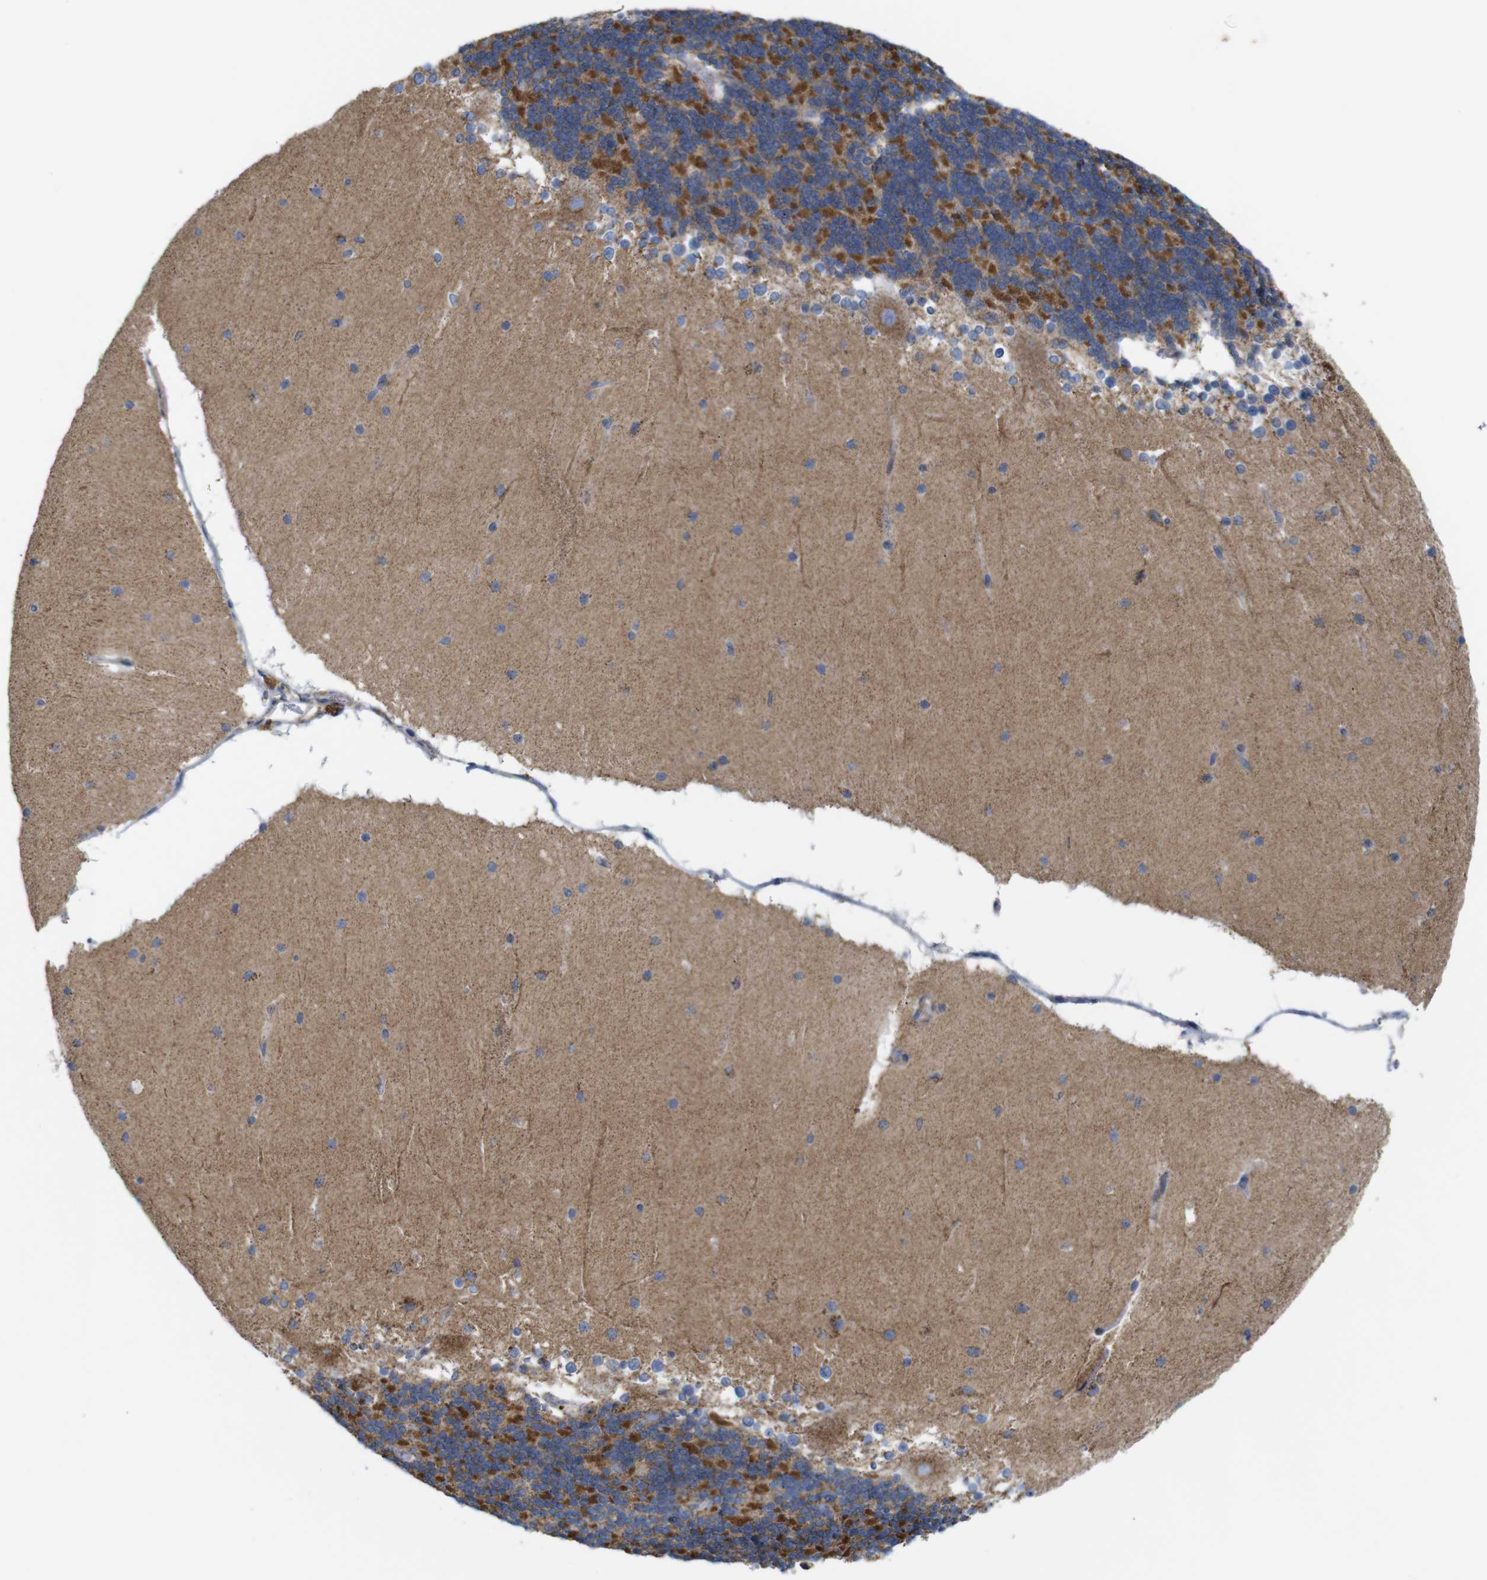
{"staining": {"intensity": "moderate", "quantity": "25%-75%", "location": "cytoplasmic/membranous"}, "tissue": "cerebellum", "cell_type": "Cells in granular layer", "image_type": "normal", "snomed": [{"axis": "morphology", "description": "Normal tissue, NOS"}, {"axis": "topography", "description": "Cerebellum"}], "caption": "A brown stain highlights moderate cytoplasmic/membranous positivity of a protein in cells in granular layer of normal cerebellum. (DAB (3,3'-diaminobenzidine) IHC, brown staining for protein, blue staining for nuclei).", "gene": "FAM171B", "patient": {"sex": "female", "age": 19}}